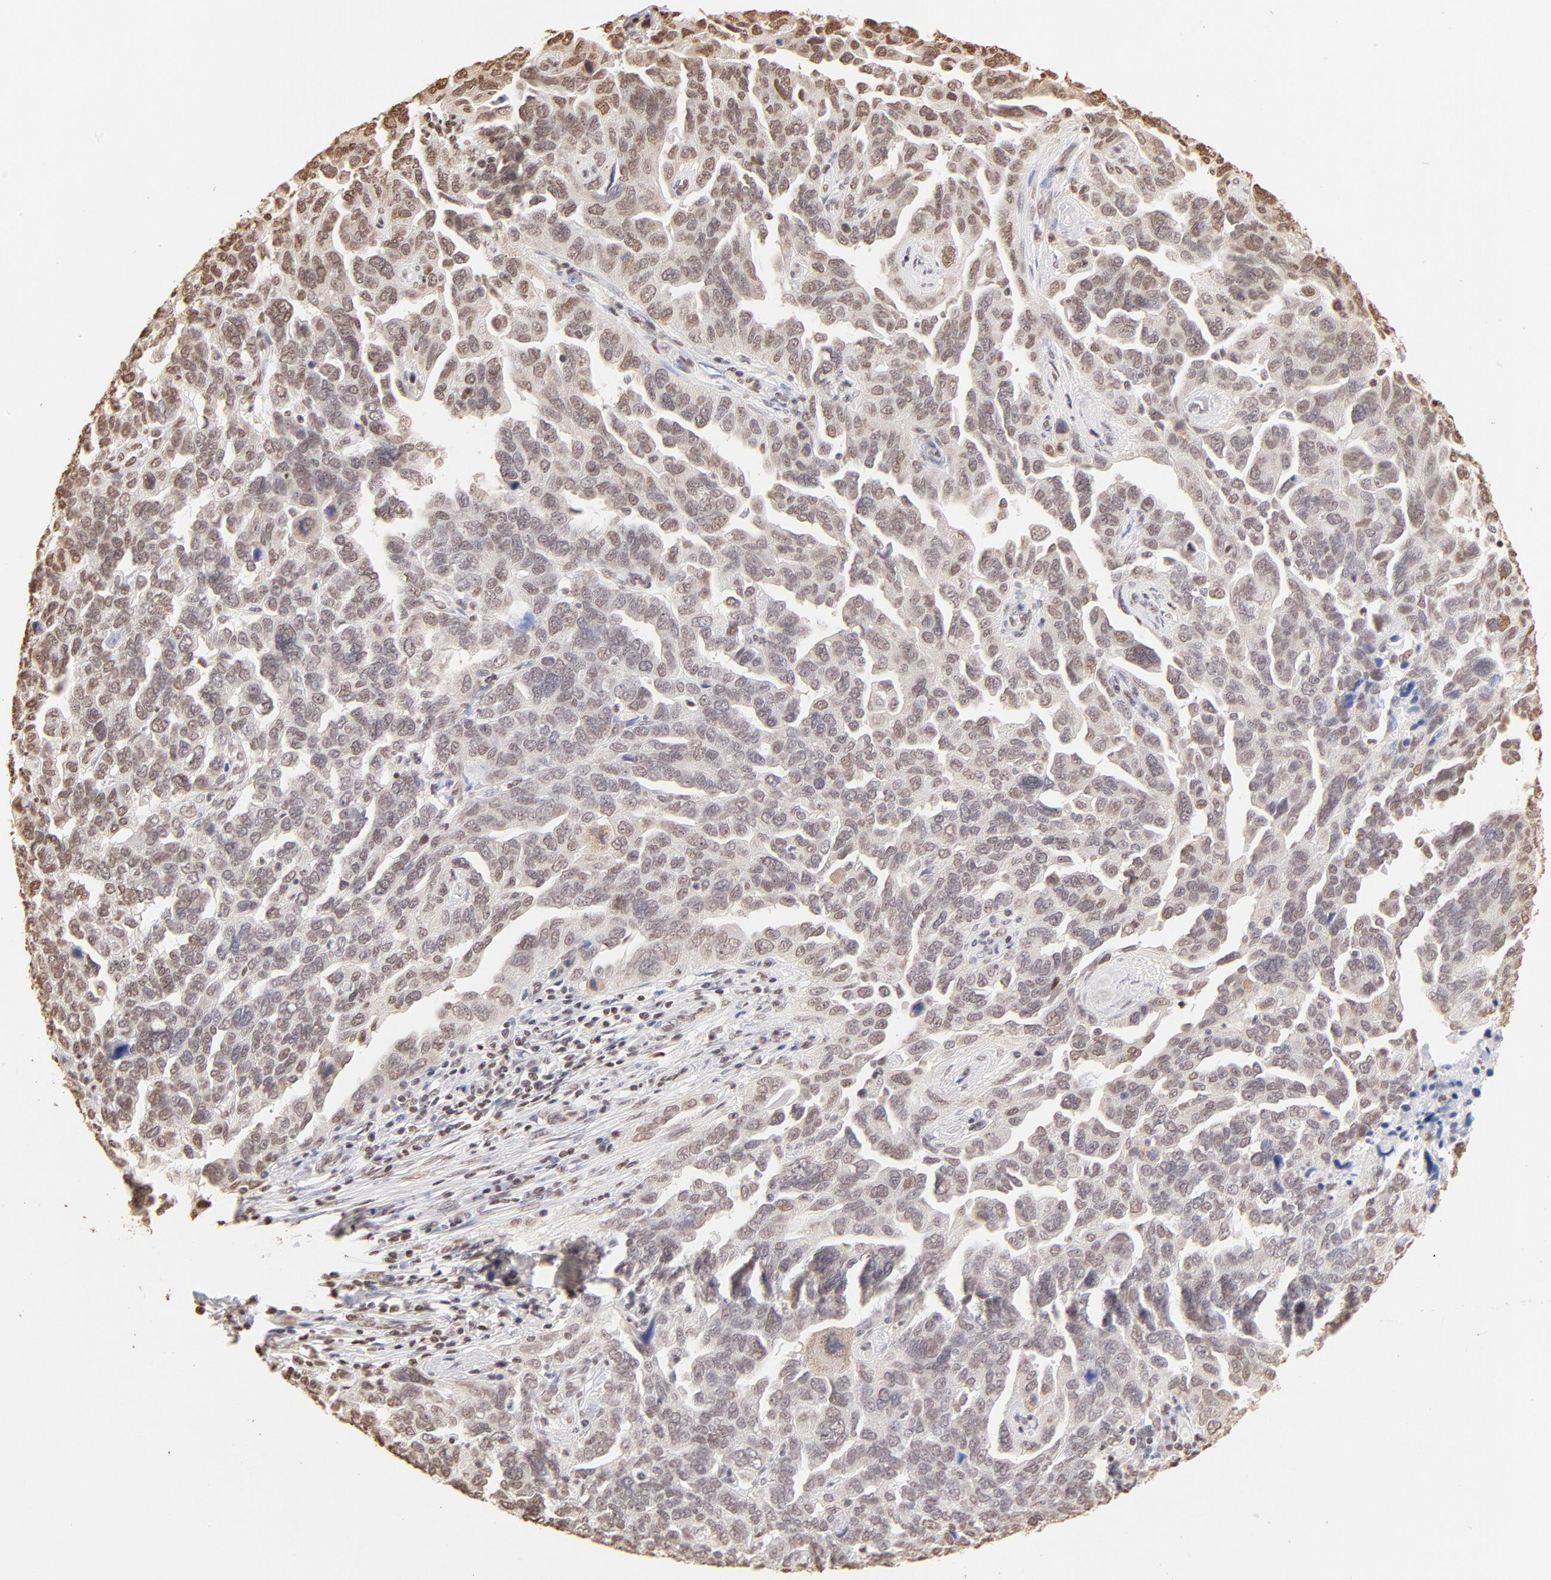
{"staining": {"intensity": "moderate", "quantity": "25%-75%", "location": "nuclear"}, "tissue": "ovarian cancer", "cell_type": "Tumor cells", "image_type": "cancer", "snomed": [{"axis": "morphology", "description": "Cystadenocarcinoma, serous, NOS"}, {"axis": "topography", "description": "Ovary"}], "caption": "Moderate nuclear positivity is present in approximately 25%-75% of tumor cells in ovarian cancer (serous cystadenocarcinoma).", "gene": "ZNF540", "patient": {"sex": "female", "age": 64}}